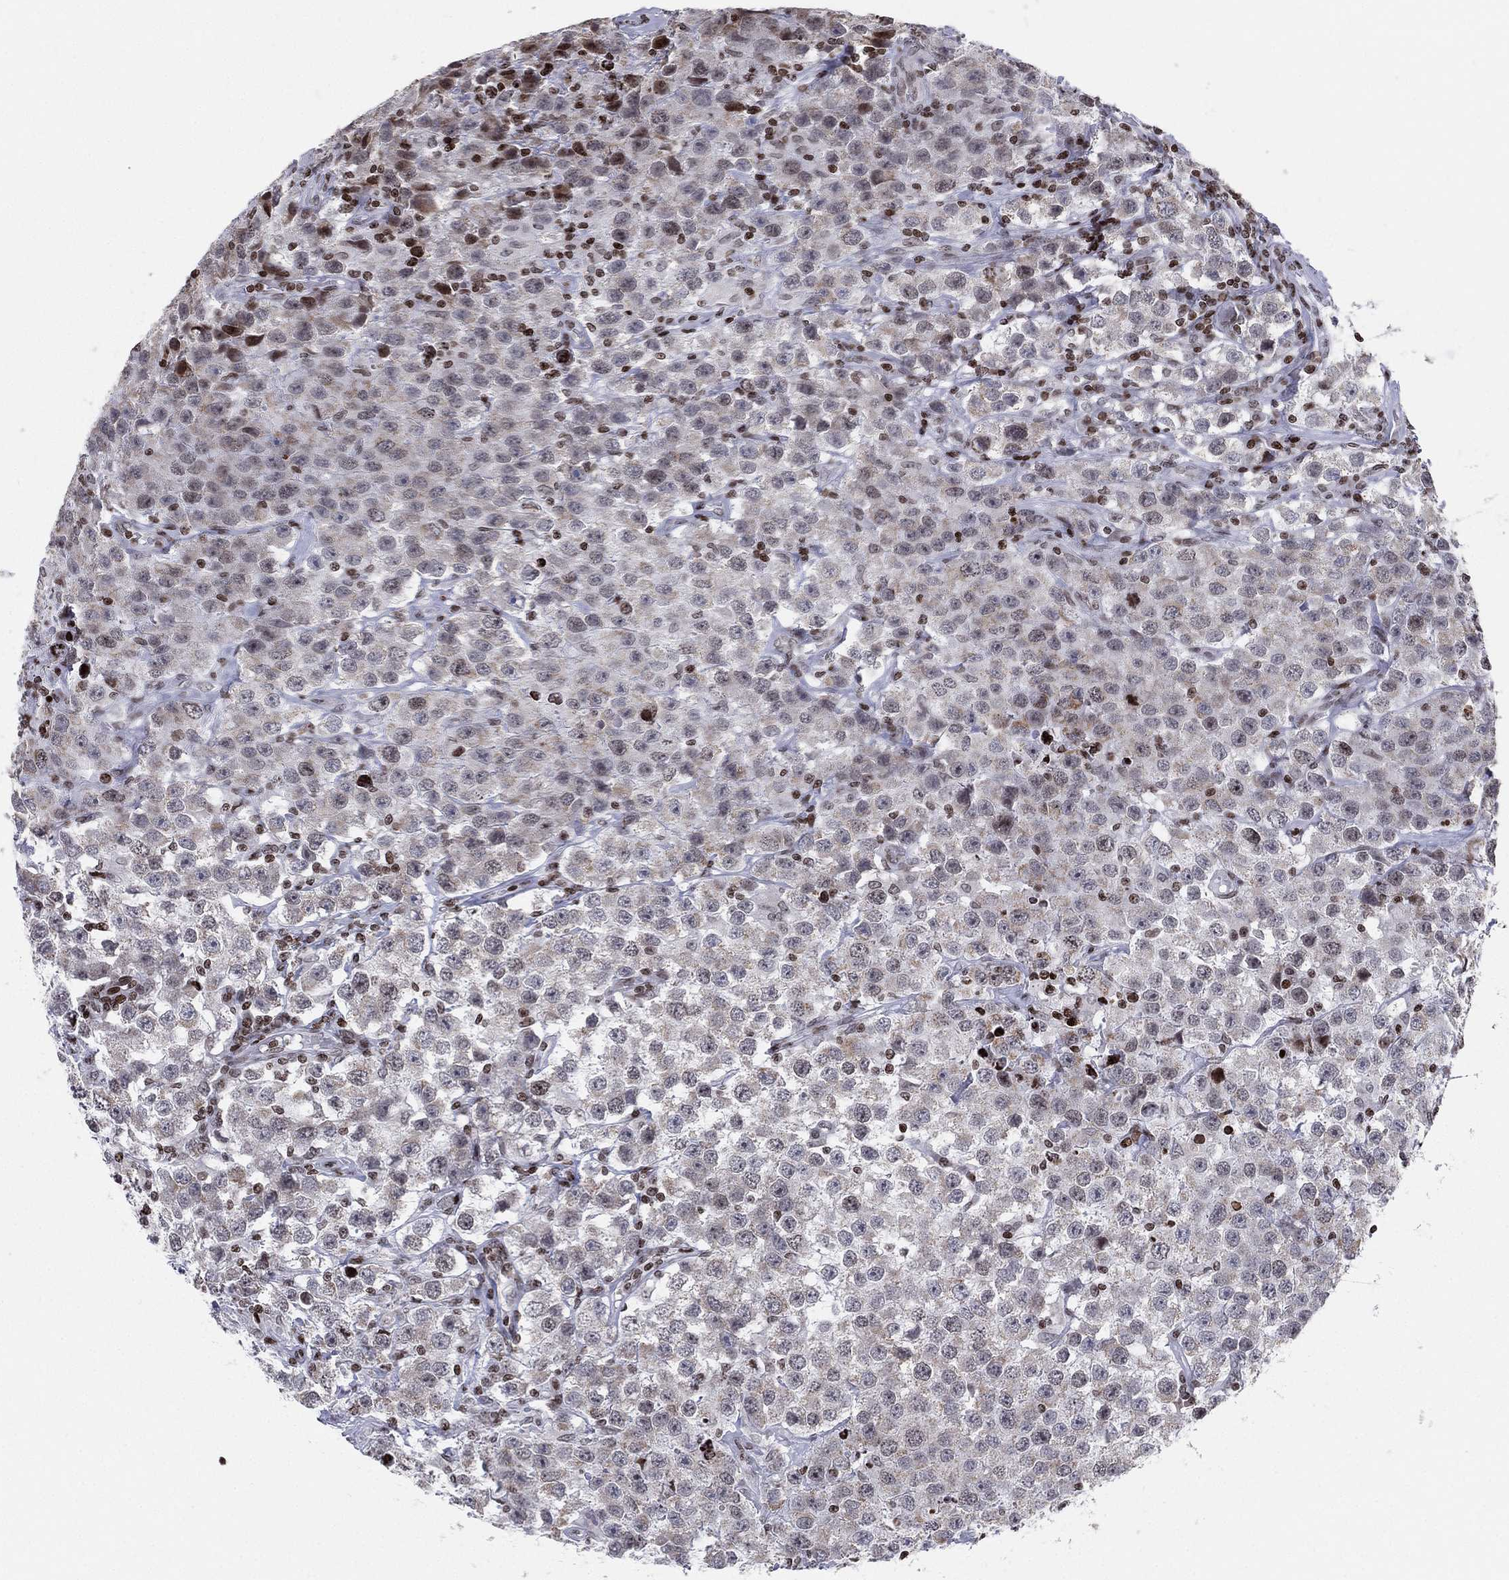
{"staining": {"intensity": "negative", "quantity": "none", "location": "none"}, "tissue": "testis cancer", "cell_type": "Tumor cells", "image_type": "cancer", "snomed": [{"axis": "morphology", "description": "Seminoma, NOS"}, {"axis": "topography", "description": "Testis"}], "caption": "Testis cancer was stained to show a protein in brown. There is no significant staining in tumor cells.", "gene": "MFSD14A", "patient": {"sex": "male", "age": 52}}